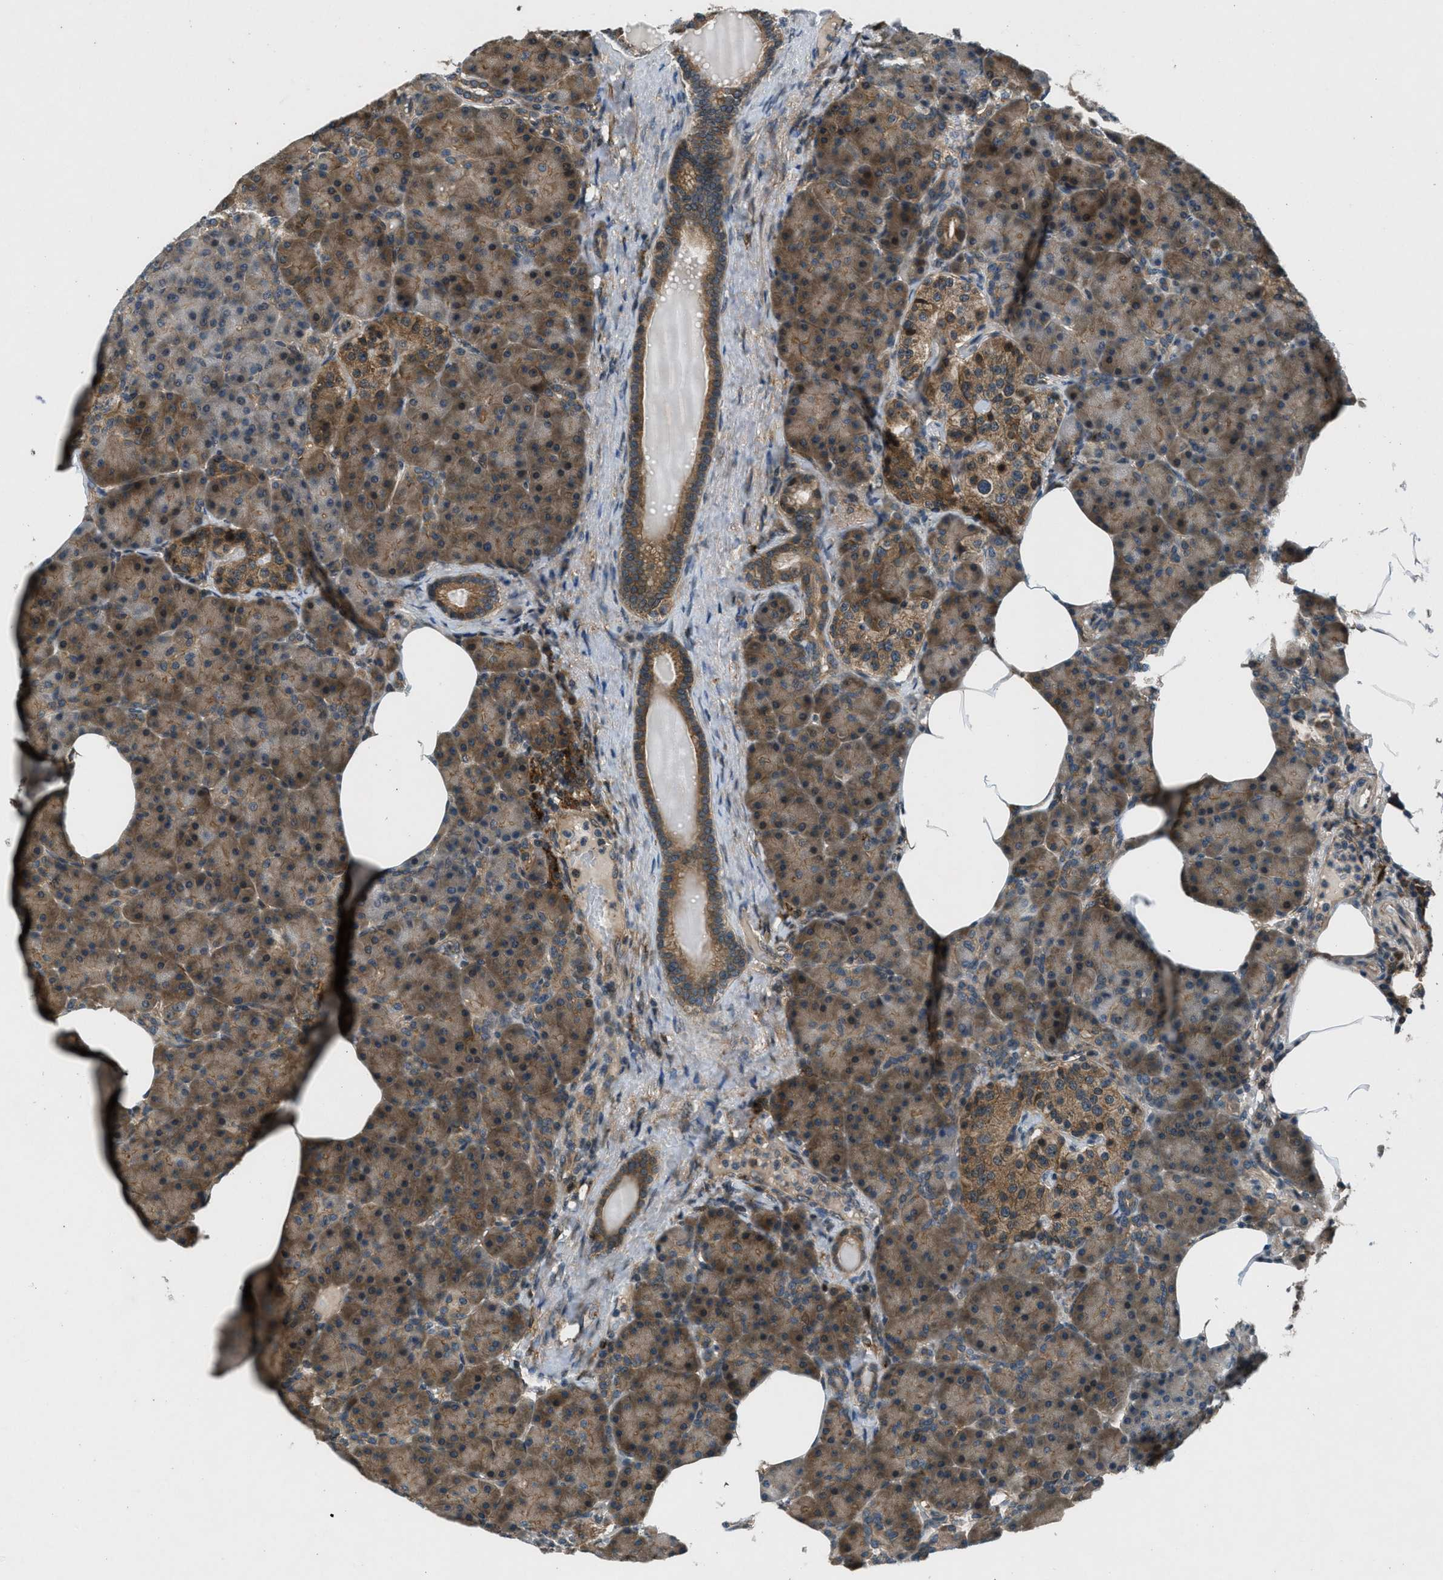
{"staining": {"intensity": "moderate", "quantity": ">75%", "location": "cytoplasmic/membranous"}, "tissue": "pancreas", "cell_type": "Exocrine glandular cells", "image_type": "normal", "snomed": [{"axis": "morphology", "description": "Normal tissue, NOS"}, {"axis": "topography", "description": "Pancreas"}], "caption": "Immunohistochemical staining of normal pancreas demonstrates moderate cytoplasmic/membranous protein positivity in approximately >75% of exocrine glandular cells.", "gene": "EPSTI1", "patient": {"sex": "female", "age": 70}}